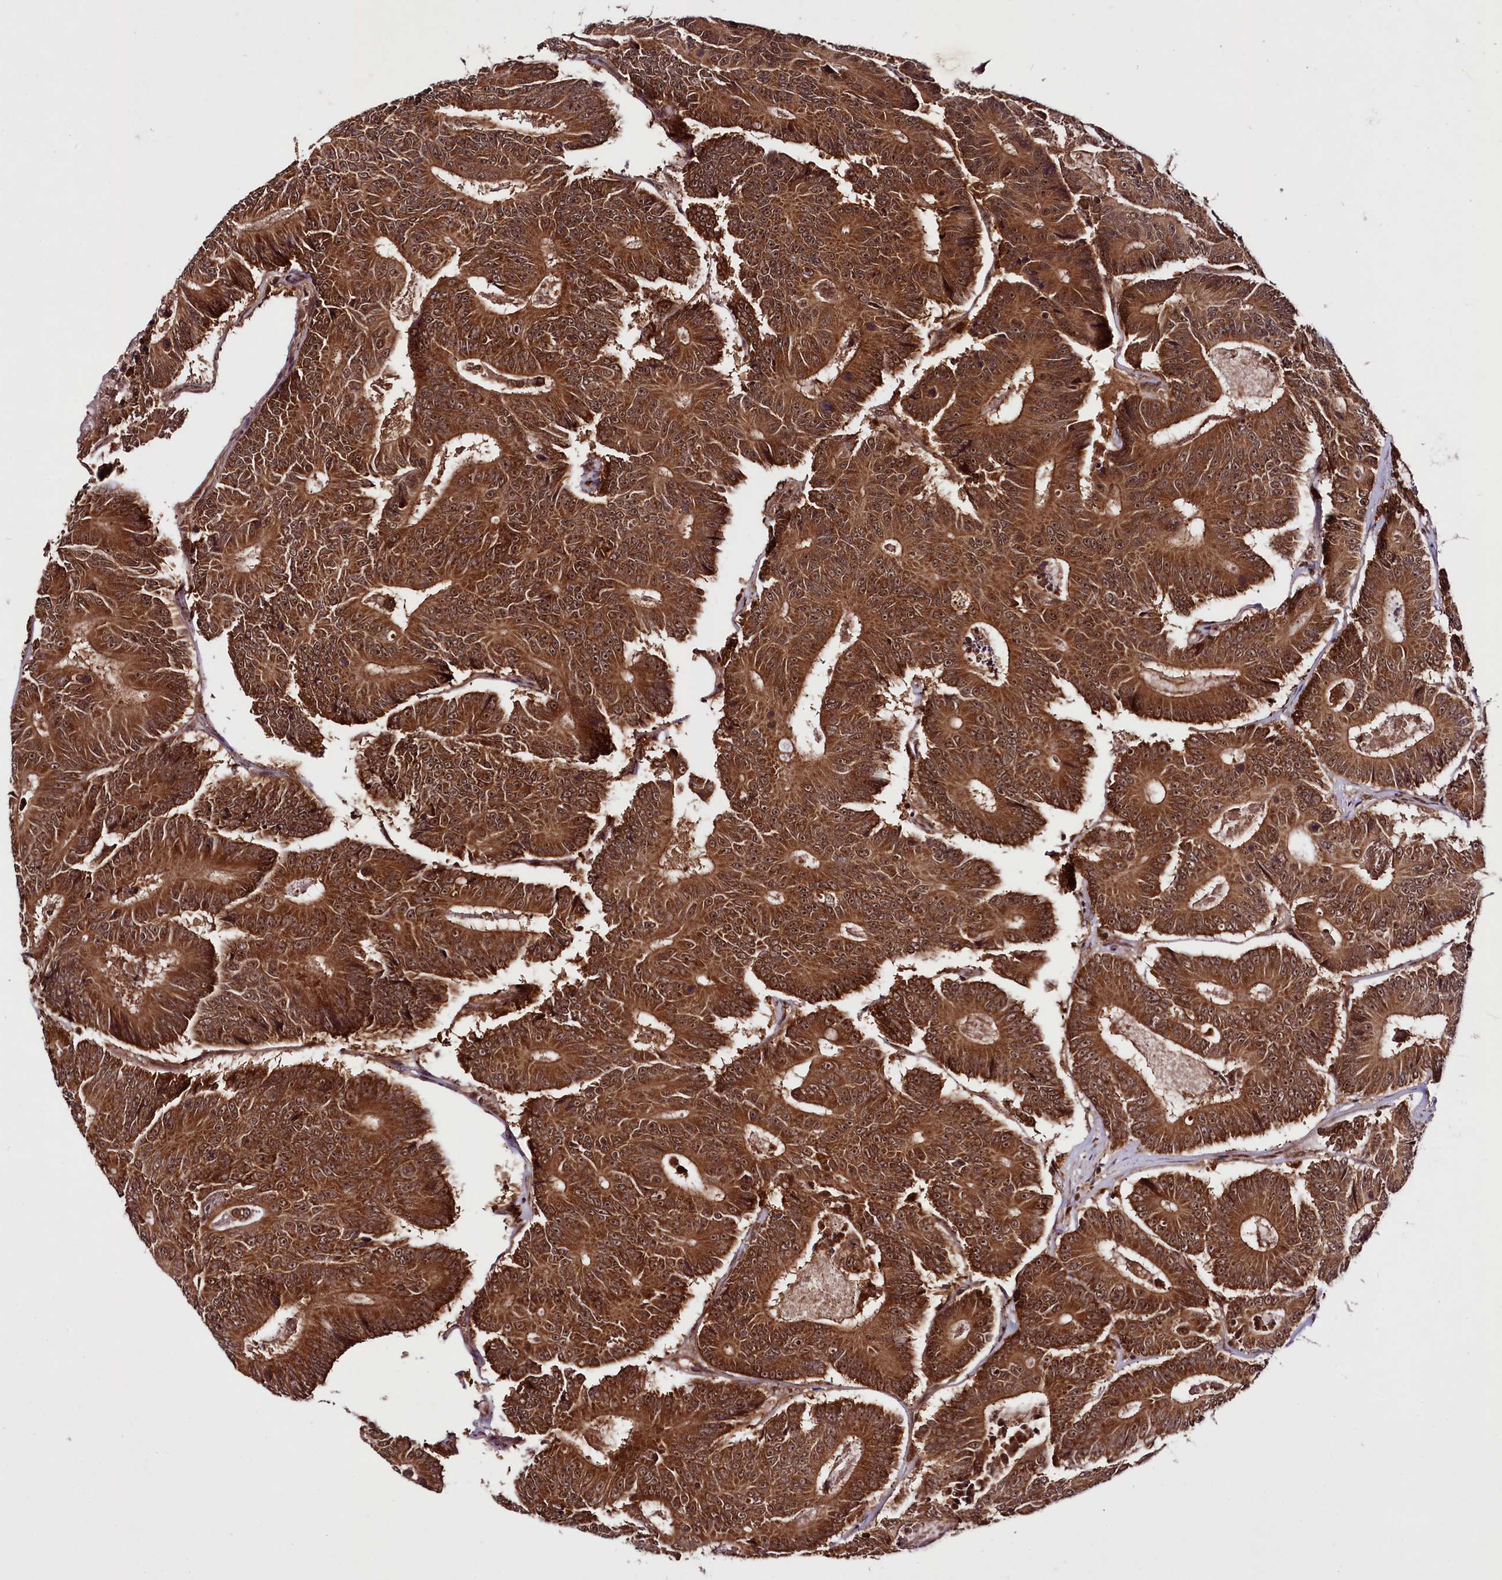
{"staining": {"intensity": "strong", "quantity": ">75%", "location": "cytoplasmic/membranous,nuclear"}, "tissue": "colorectal cancer", "cell_type": "Tumor cells", "image_type": "cancer", "snomed": [{"axis": "morphology", "description": "Adenocarcinoma, NOS"}, {"axis": "topography", "description": "Colon"}], "caption": "Colorectal cancer was stained to show a protein in brown. There is high levels of strong cytoplasmic/membranous and nuclear staining in approximately >75% of tumor cells.", "gene": "UBE3A", "patient": {"sex": "male", "age": 83}}